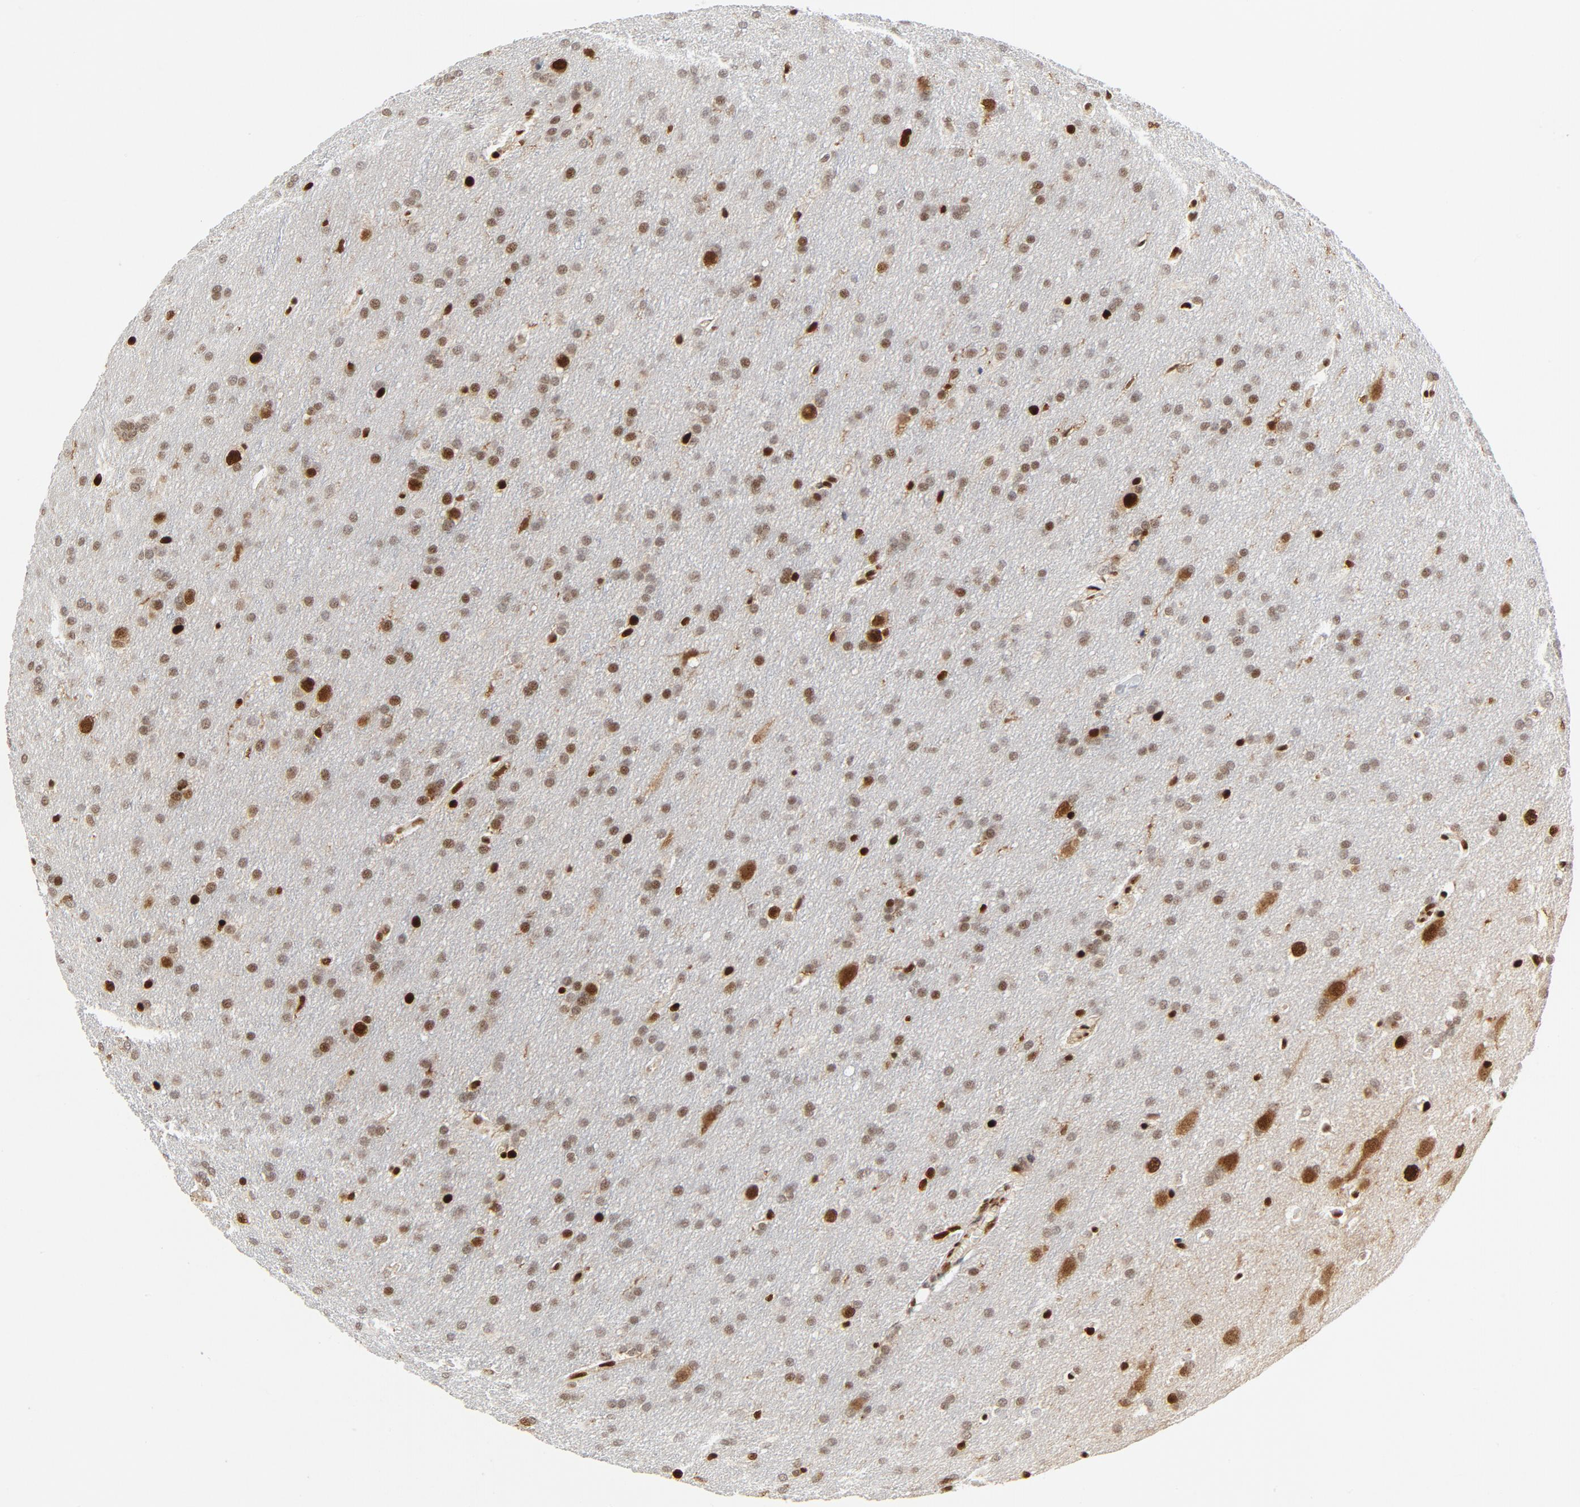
{"staining": {"intensity": "strong", "quantity": "25%-75%", "location": "nuclear"}, "tissue": "glioma", "cell_type": "Tumor cells", "image_type": "cancer", "snomed": [{"axis": "morphology", "description": "Glioma, malignant, Low grade"}, {"axis": "topography", "description": "Brain"}], "caption": "Malignant low-grade glioma tissue reveals strong nuclear staining in about 25%-75% of tumor cells, visualized by immunohistochemistry.", "gene": "MEF2A", "patient": {"sex": "female", "age": 32}}